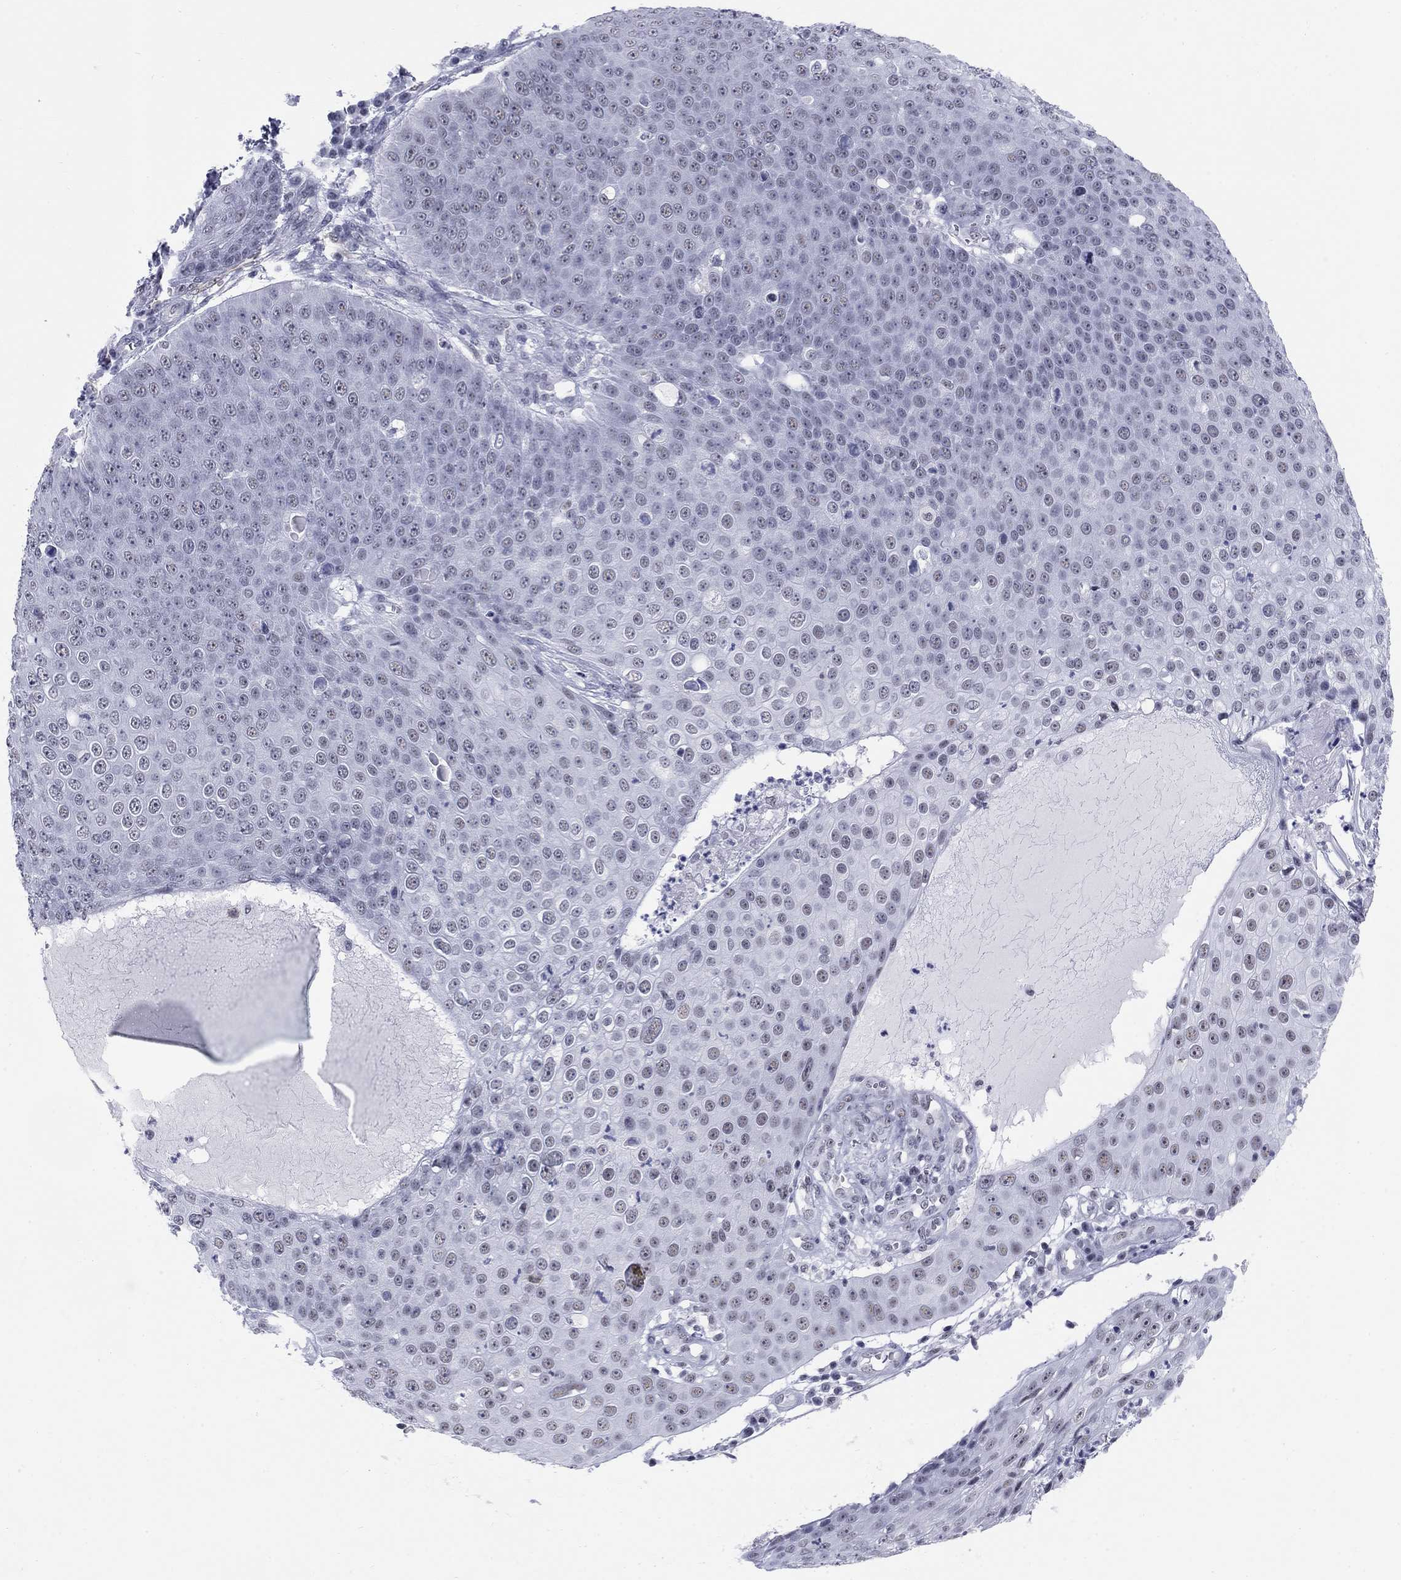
{"staining": {"intensity": "negative", "quantity": "none", "location": "none"}, "tissue": "skin cancer", "cell_type": "Tumor cells", "image_type": "cancer", "snomed": [{"axis": "morphology", "description": "Squamous cell carcinoma, NOS"}, {"axis": "topography", "description": "Skin"}], "caption": "Skin cancer (squamous cell carcinoma) stained for a protein using immunohistochemistry (IHC) shows no positivity tumor cells.", "gene": "DMTN", "patient": {"sex": "male", "age": 71}}